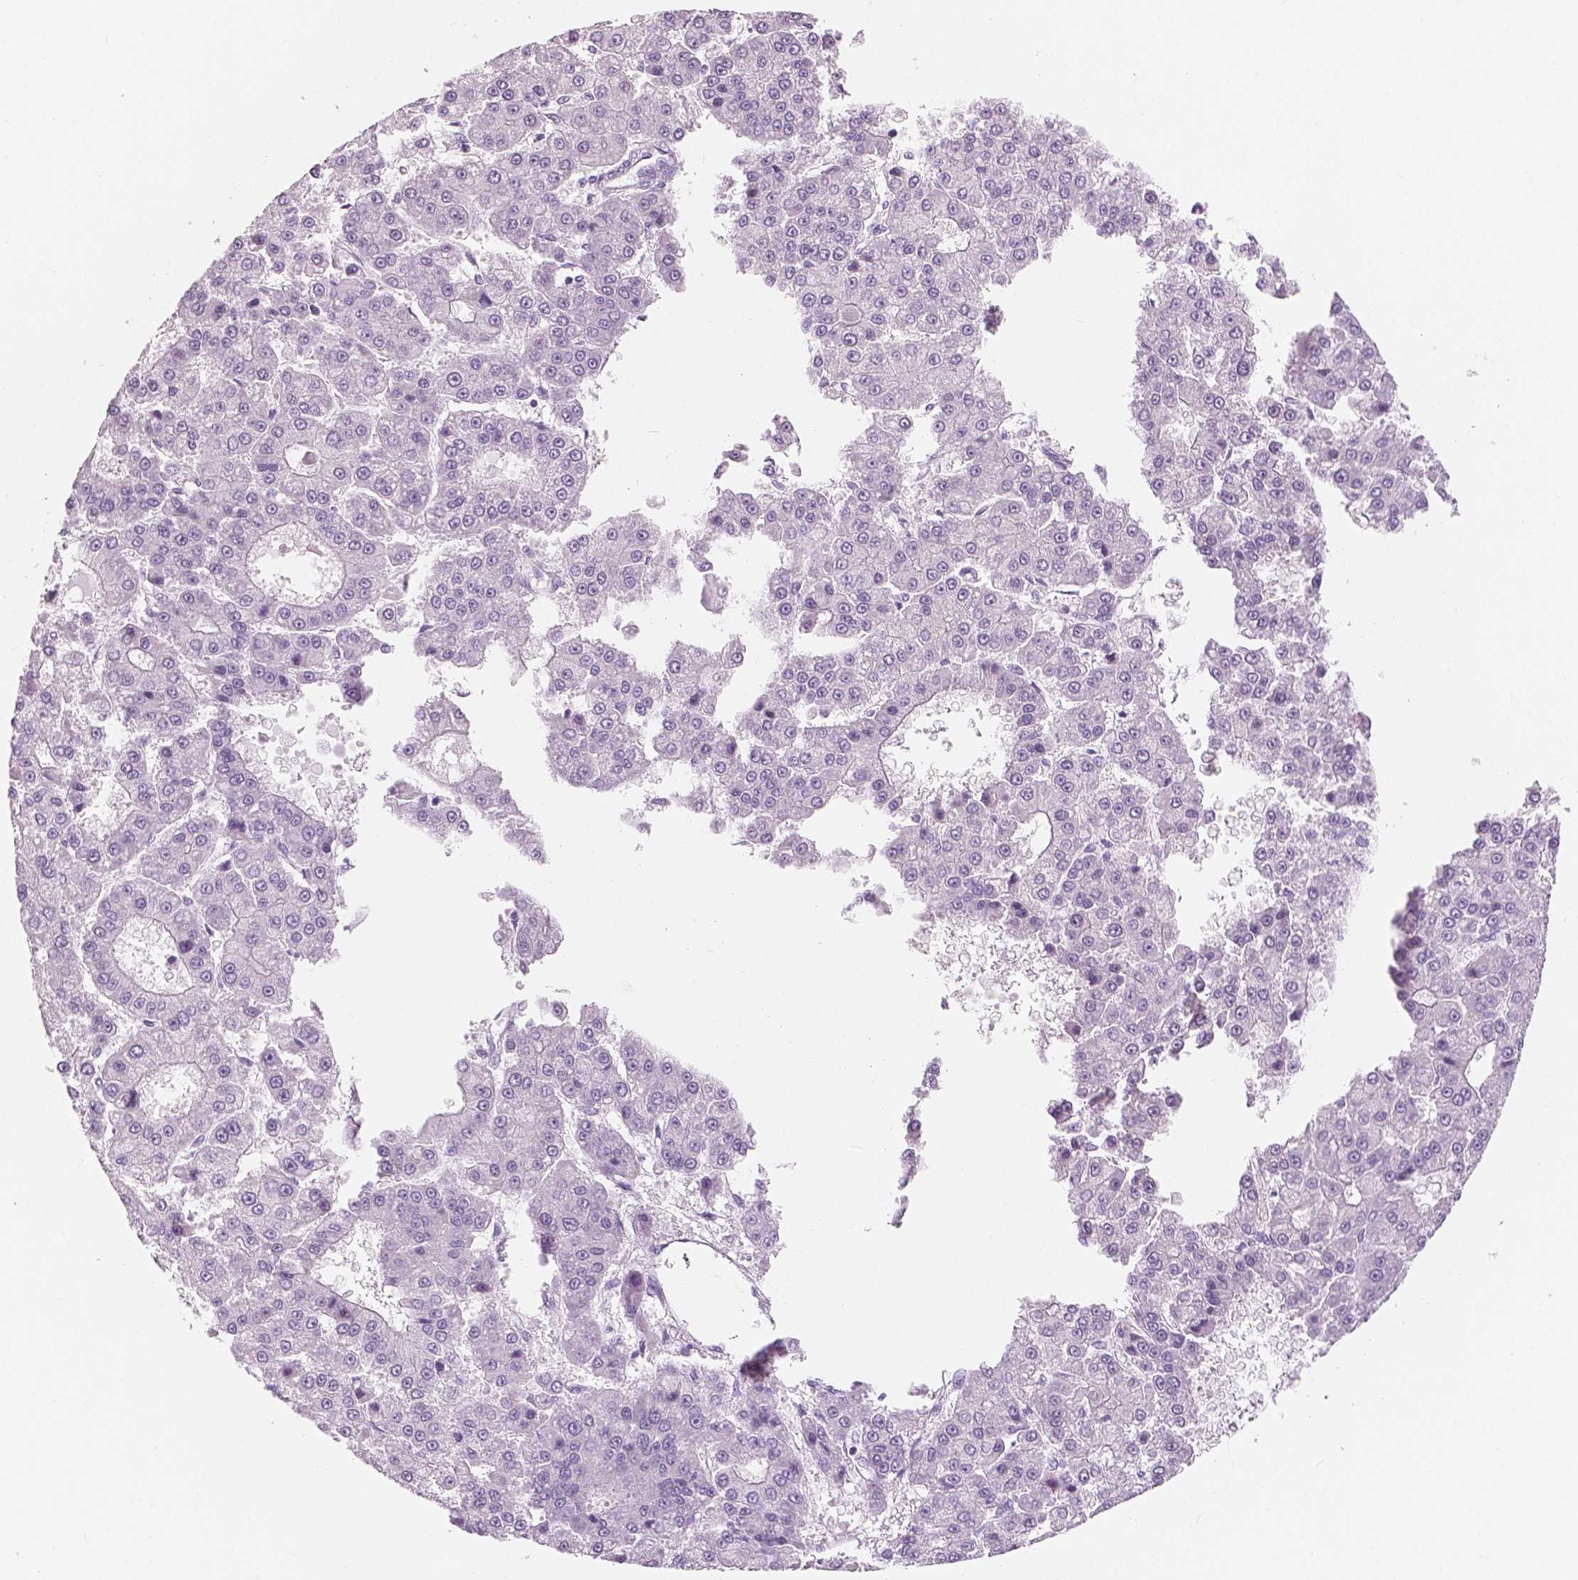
{"staining": {"intensity": "negative", "quantity": "none", "location": "none"}, "tissue": "liver cancer", "cell_type": "Tumor cells", "image_type": "cancer", "snomed": [{"axis": "morphology", "description": "Carcinoma, Hepatocellular, NOS"}, {"axis": "topography", "description": "Liver"}], "caption": "This is an immunohistochemistry photomicrograph of human hepatocellular carcinoma (liver). There is no positivity in tumor cells.", "gene": "SLC24A1", "patient": {"sex": "male", "age": 70}}